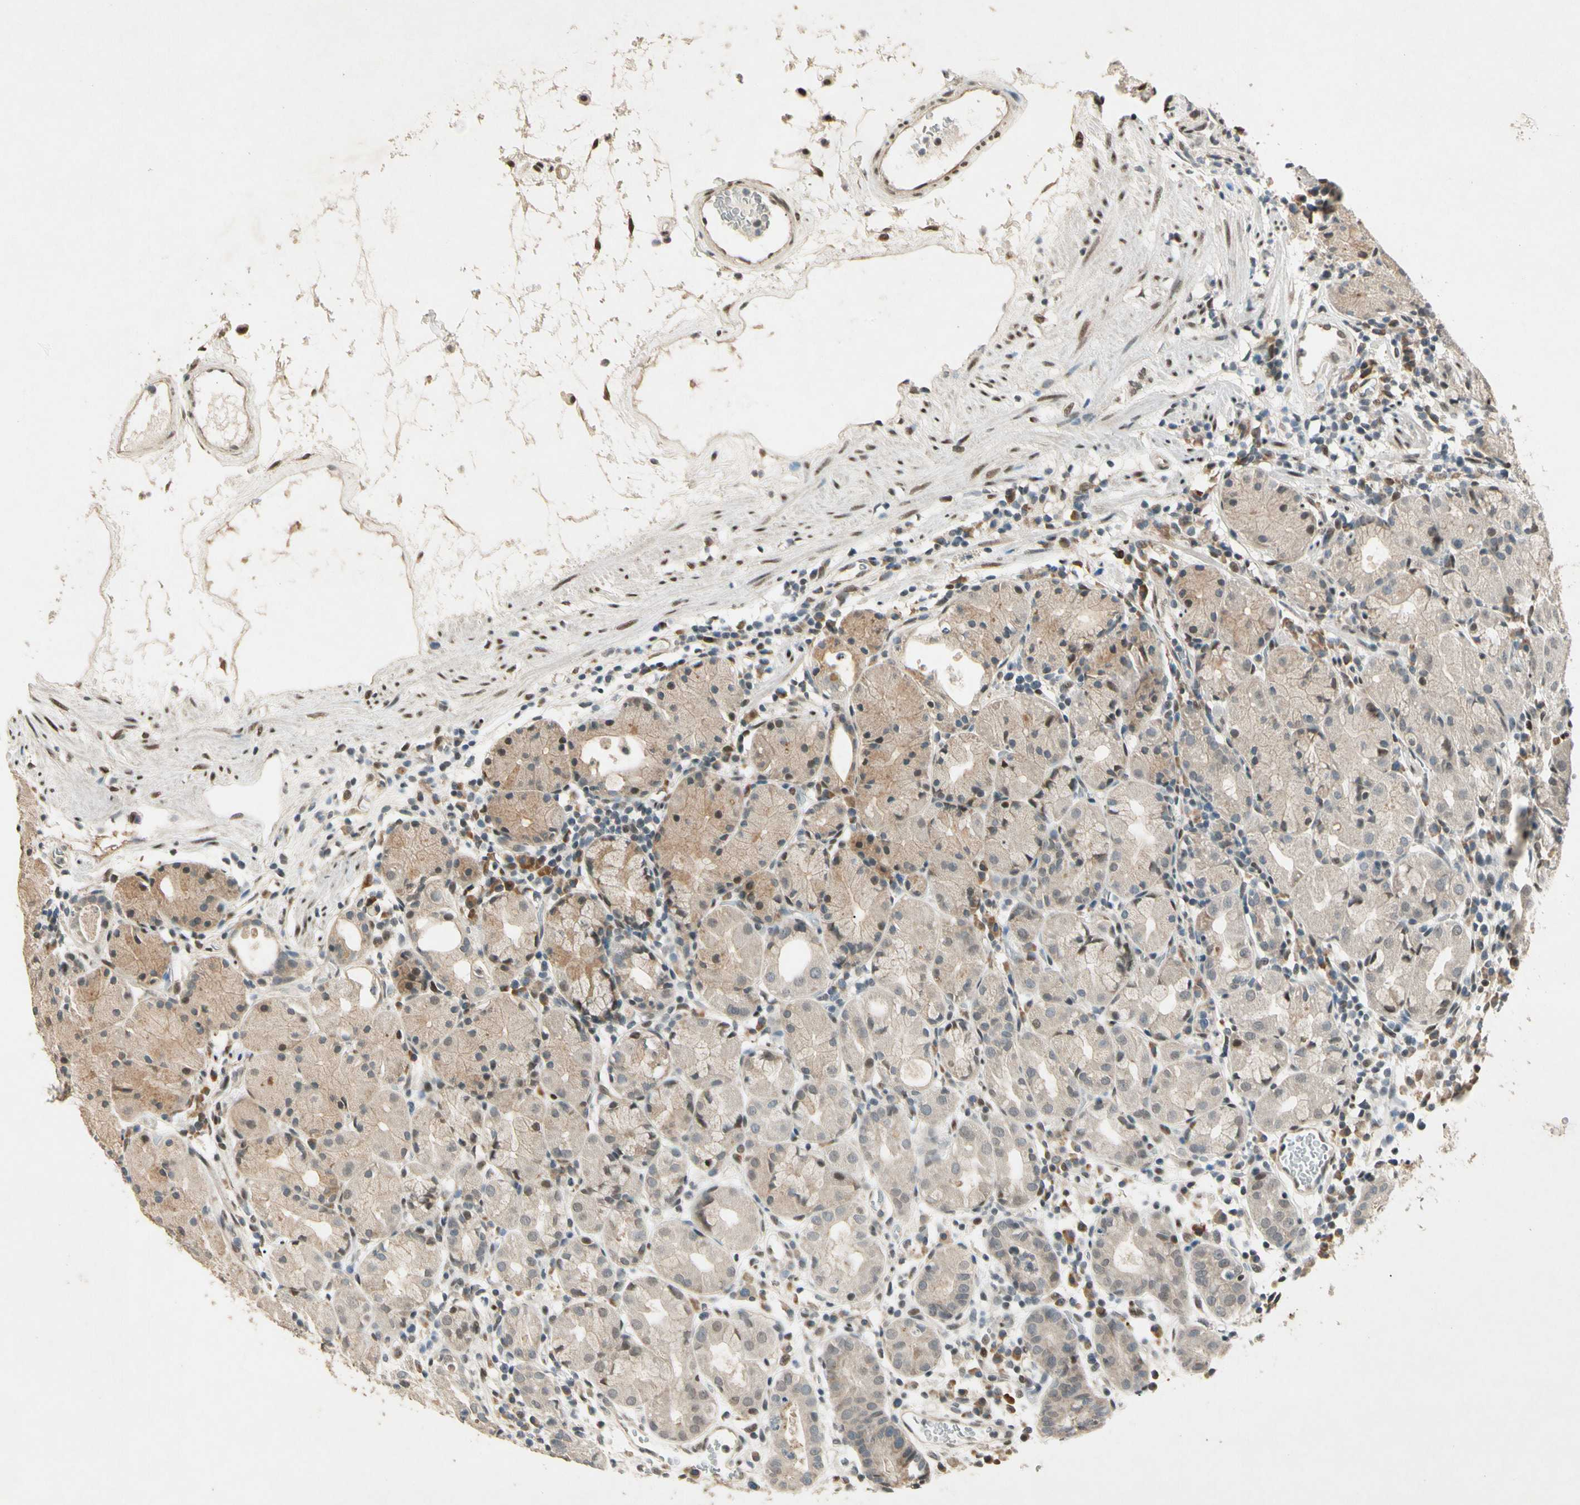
{"staining": {"intensity": "weak", "quantity": "<25%", "location": "cytoplasmic/membranous"}, "tissue": "stomach", "cell_type": "Glandular cells", "image_type": "normal", "snomed": [{"axis": "morphology", "description": "Normal tissue, NOS"}, {"axis": "topography", "description": "Stomach"}, {"axis": "topography", "description": "Stomach, lower"}], "caption": "This is a histopathology image of IHC staining of normal stomach, which shows no staining in glandular cells.", "gene": "ZBTB4", "patient": {"sex": "female", "age": 75}}